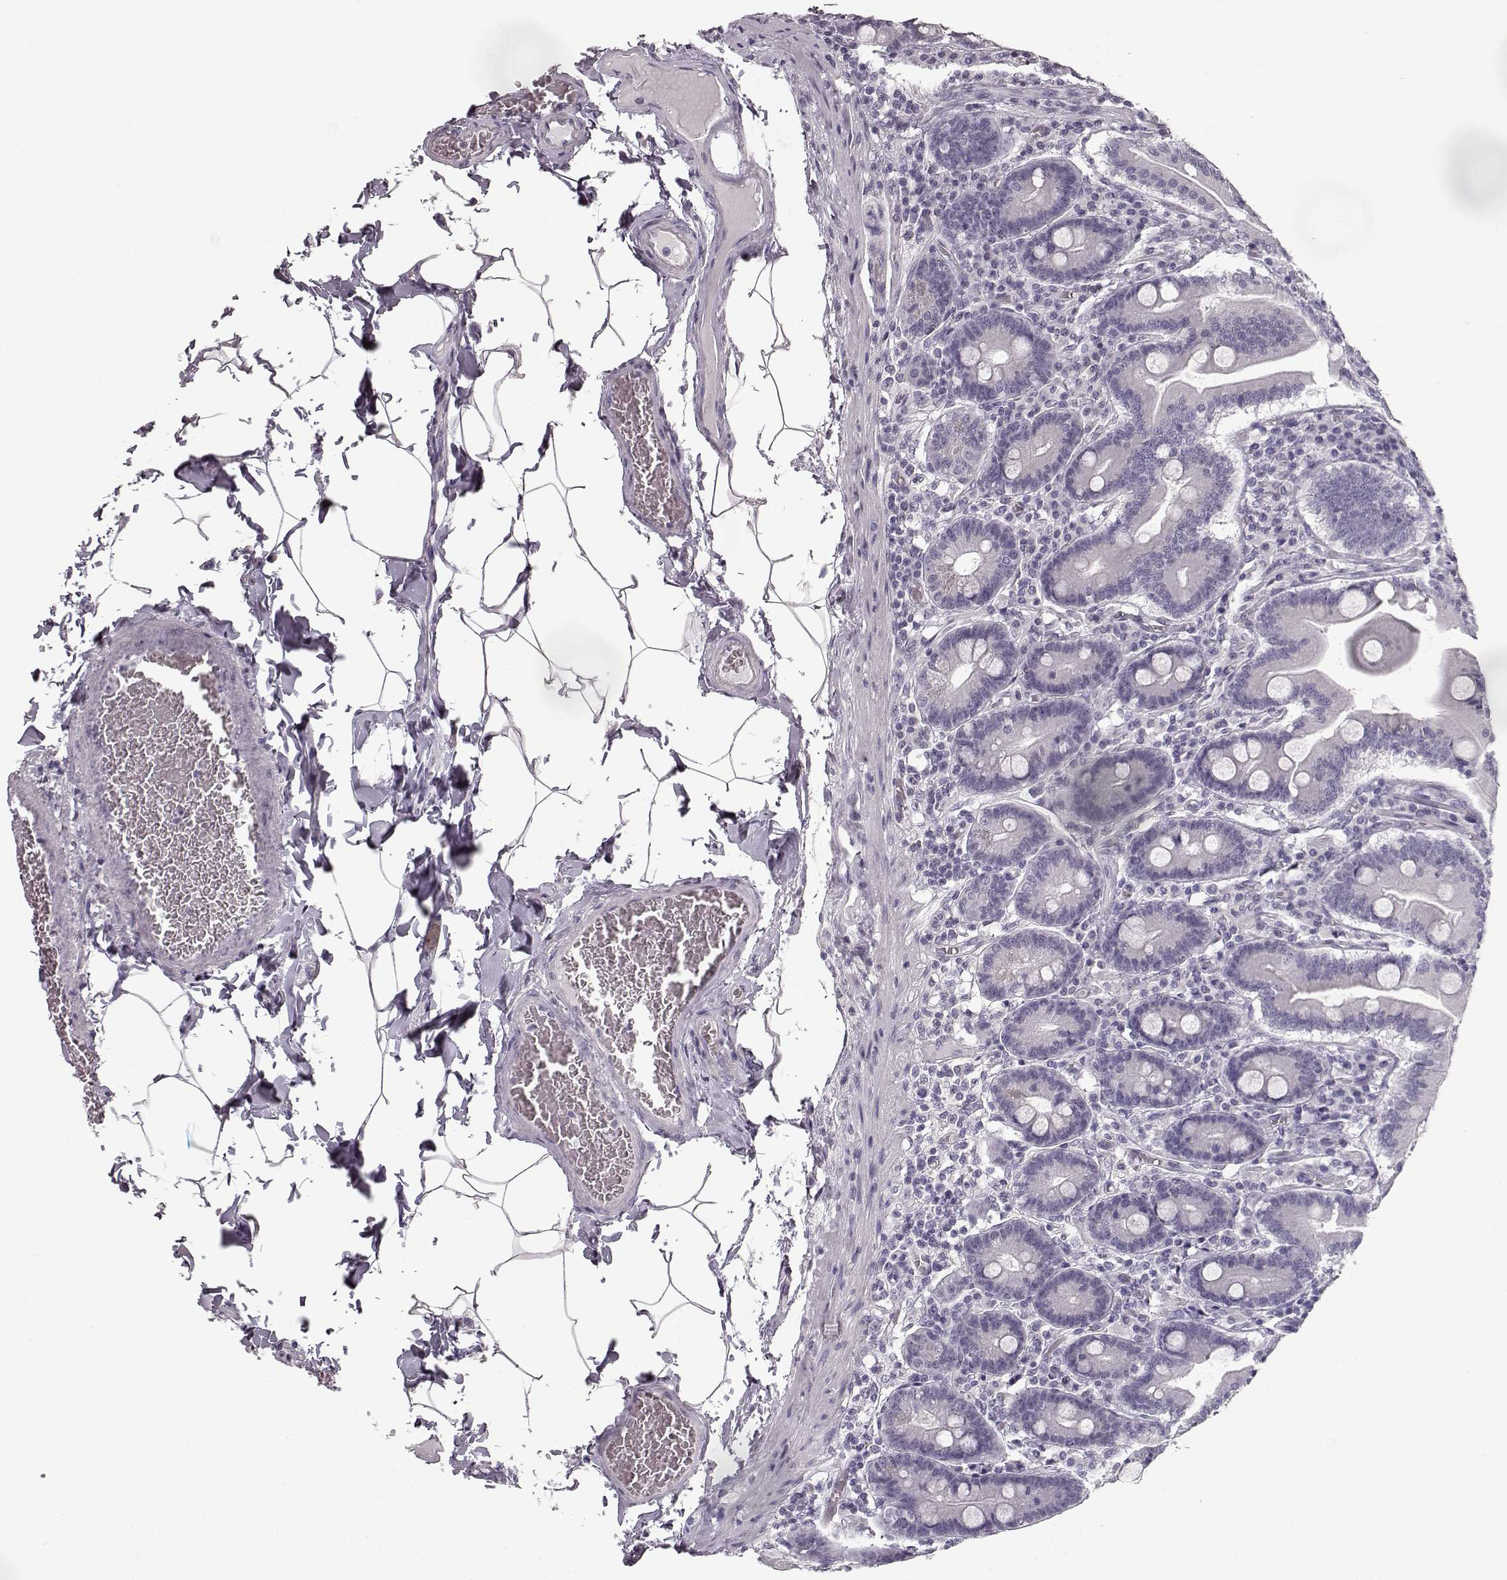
{"staining": {"intensity": "negative", "quantity": "none", "location": "none"}, "tissue": "small intestine", "cell_type": "Glandular cells", "image_type": "normal", "snomed": [{"axis": "morphology", "description": "Normal tissue, NOS"}, {"axis": "topography", "description": "Small intestine"}], "caption": "Immunohistochemistry (IHC) of benign human small intestine shows no positivity in glandular cells.", "gene": "SEMG2", "patient": {"sex": "male", "age": 37}}